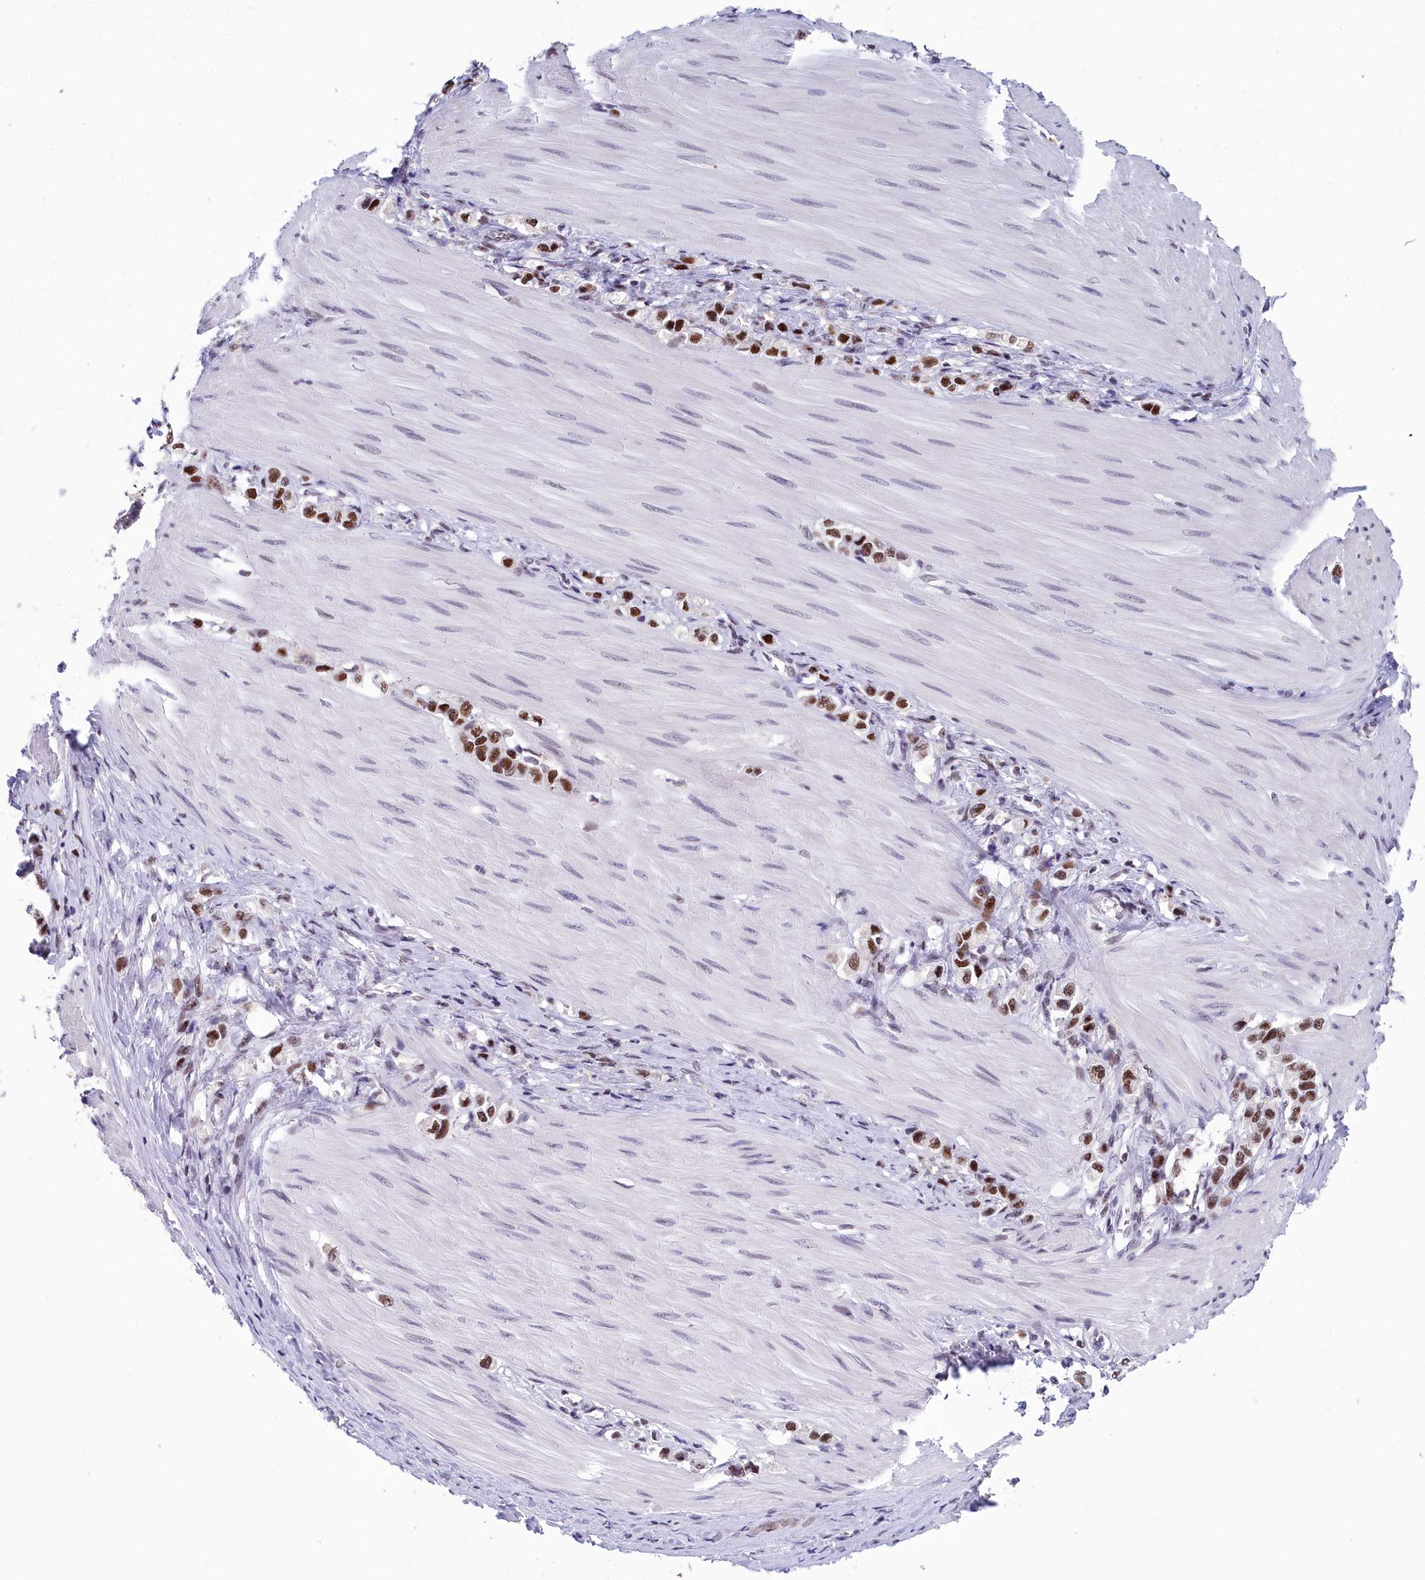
{"staining": {"intensity": "strong", "quantity": ">75%", "location": "nuclear"}, "tissue": "stomach cancer", "cell_type": "Tumor cells", "image_type": "cancer", "snomed": [{"axis": "morphology", "description": "Adenocarcinoma, NOS"}, {"axis": "topography", "description": "Stomach"}], "caption": "Tumor cells show high levels of strong nuclear expression in approximately >75% of cells in adenocarcinoma (stomach).", "gene": "CCDC97", "patient": {"sex": "female", "age": 65}}